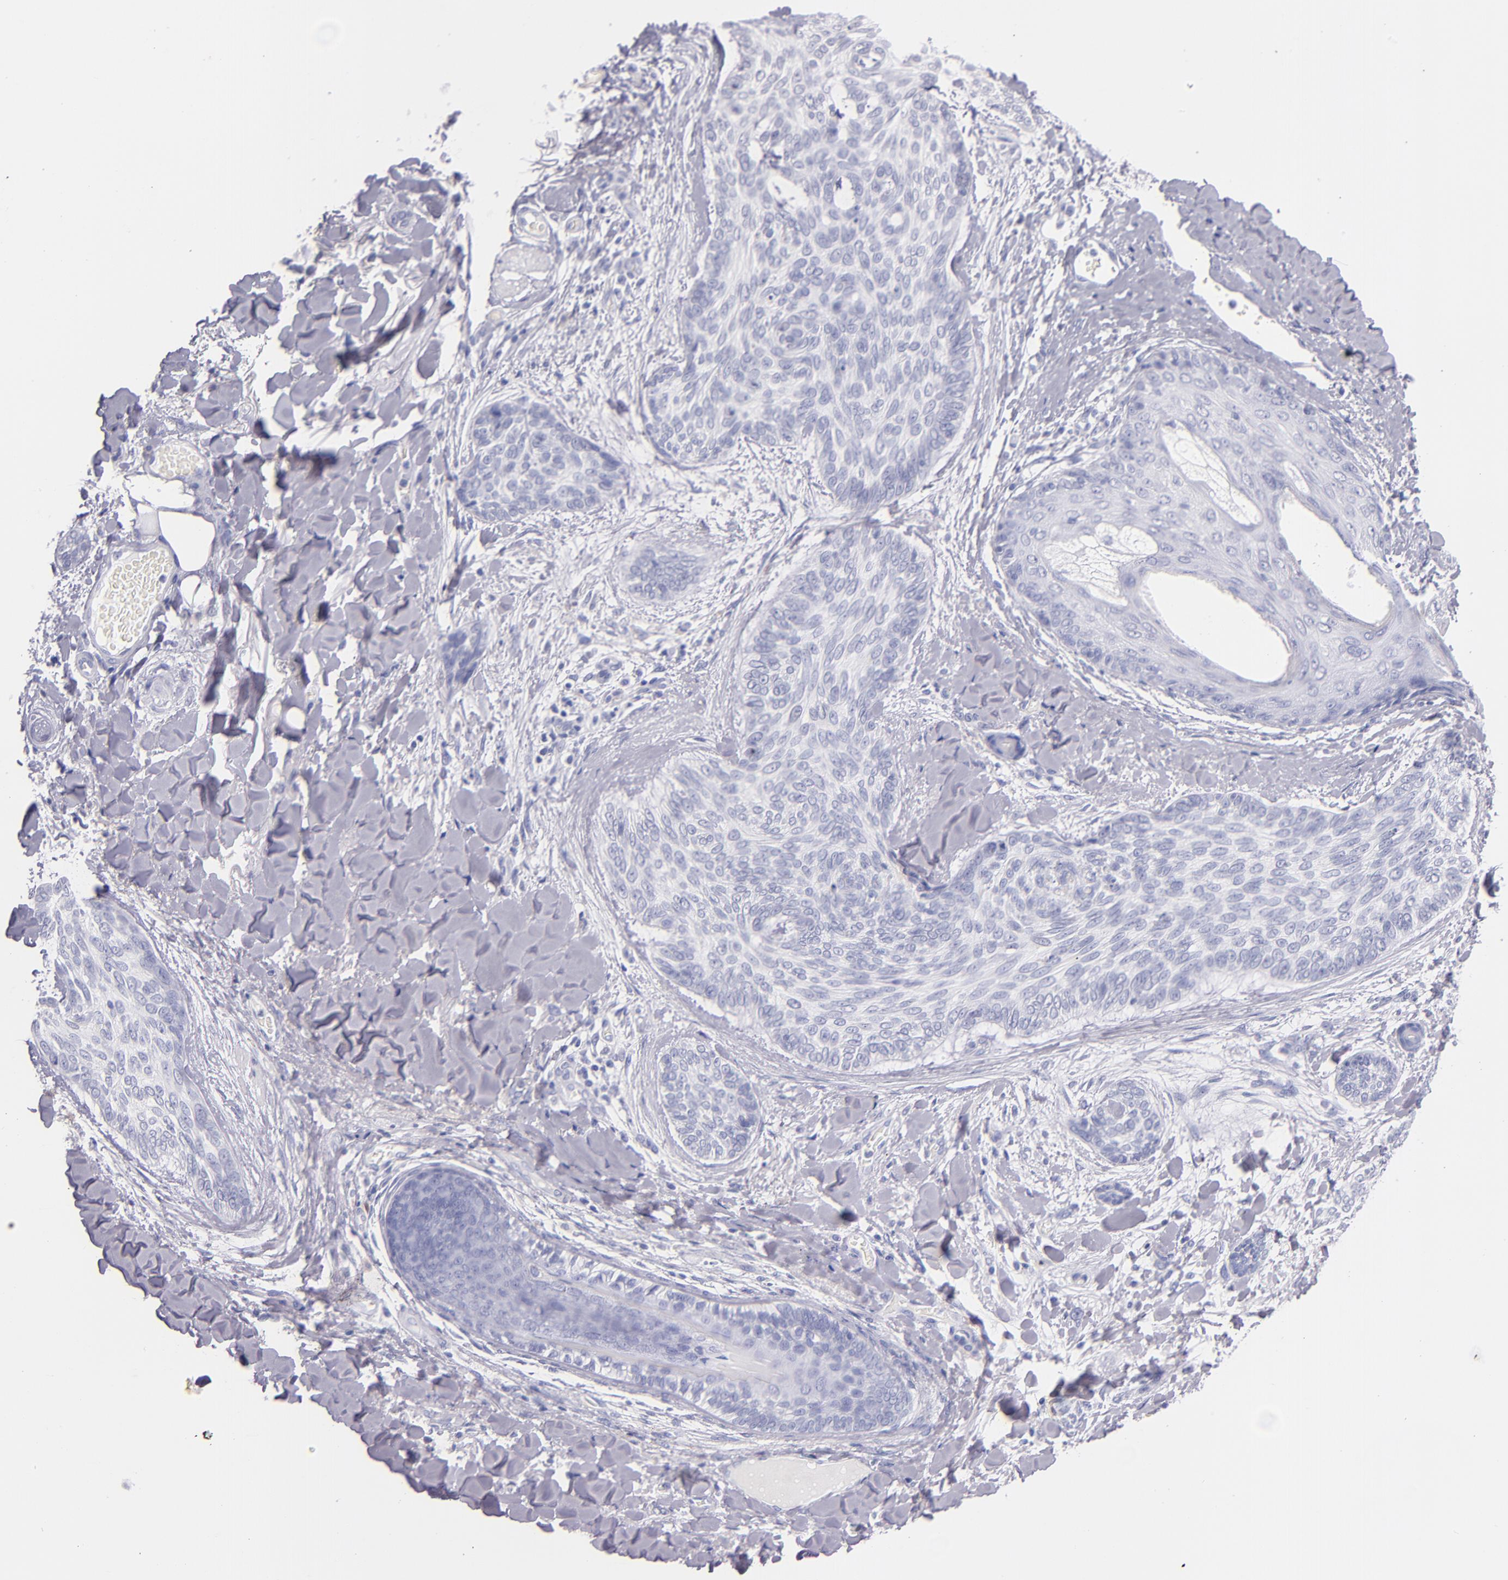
{"staining": {"intensity": "negative", "quantity": "none", "location": "none"}, "tissue": "skin cancer", "cell_type": "Tumor cells", "image_type": "cancer", "snomed": [{"axis": "morphology", "description": "Normal tissue, NOS"}, {"axis": "morphology", "description": "Basal cell carcinoma"}, {"axis": "topography", "description": "Skin"}], "caption": "High power microscopy image of an immunohistochemistry (IHC) image of skin cancer (basal cell carcinoma), revealing no significant staining in tumor cells.", "gene": "IRF4", "patient": {"sex": "female", "age": 71}}